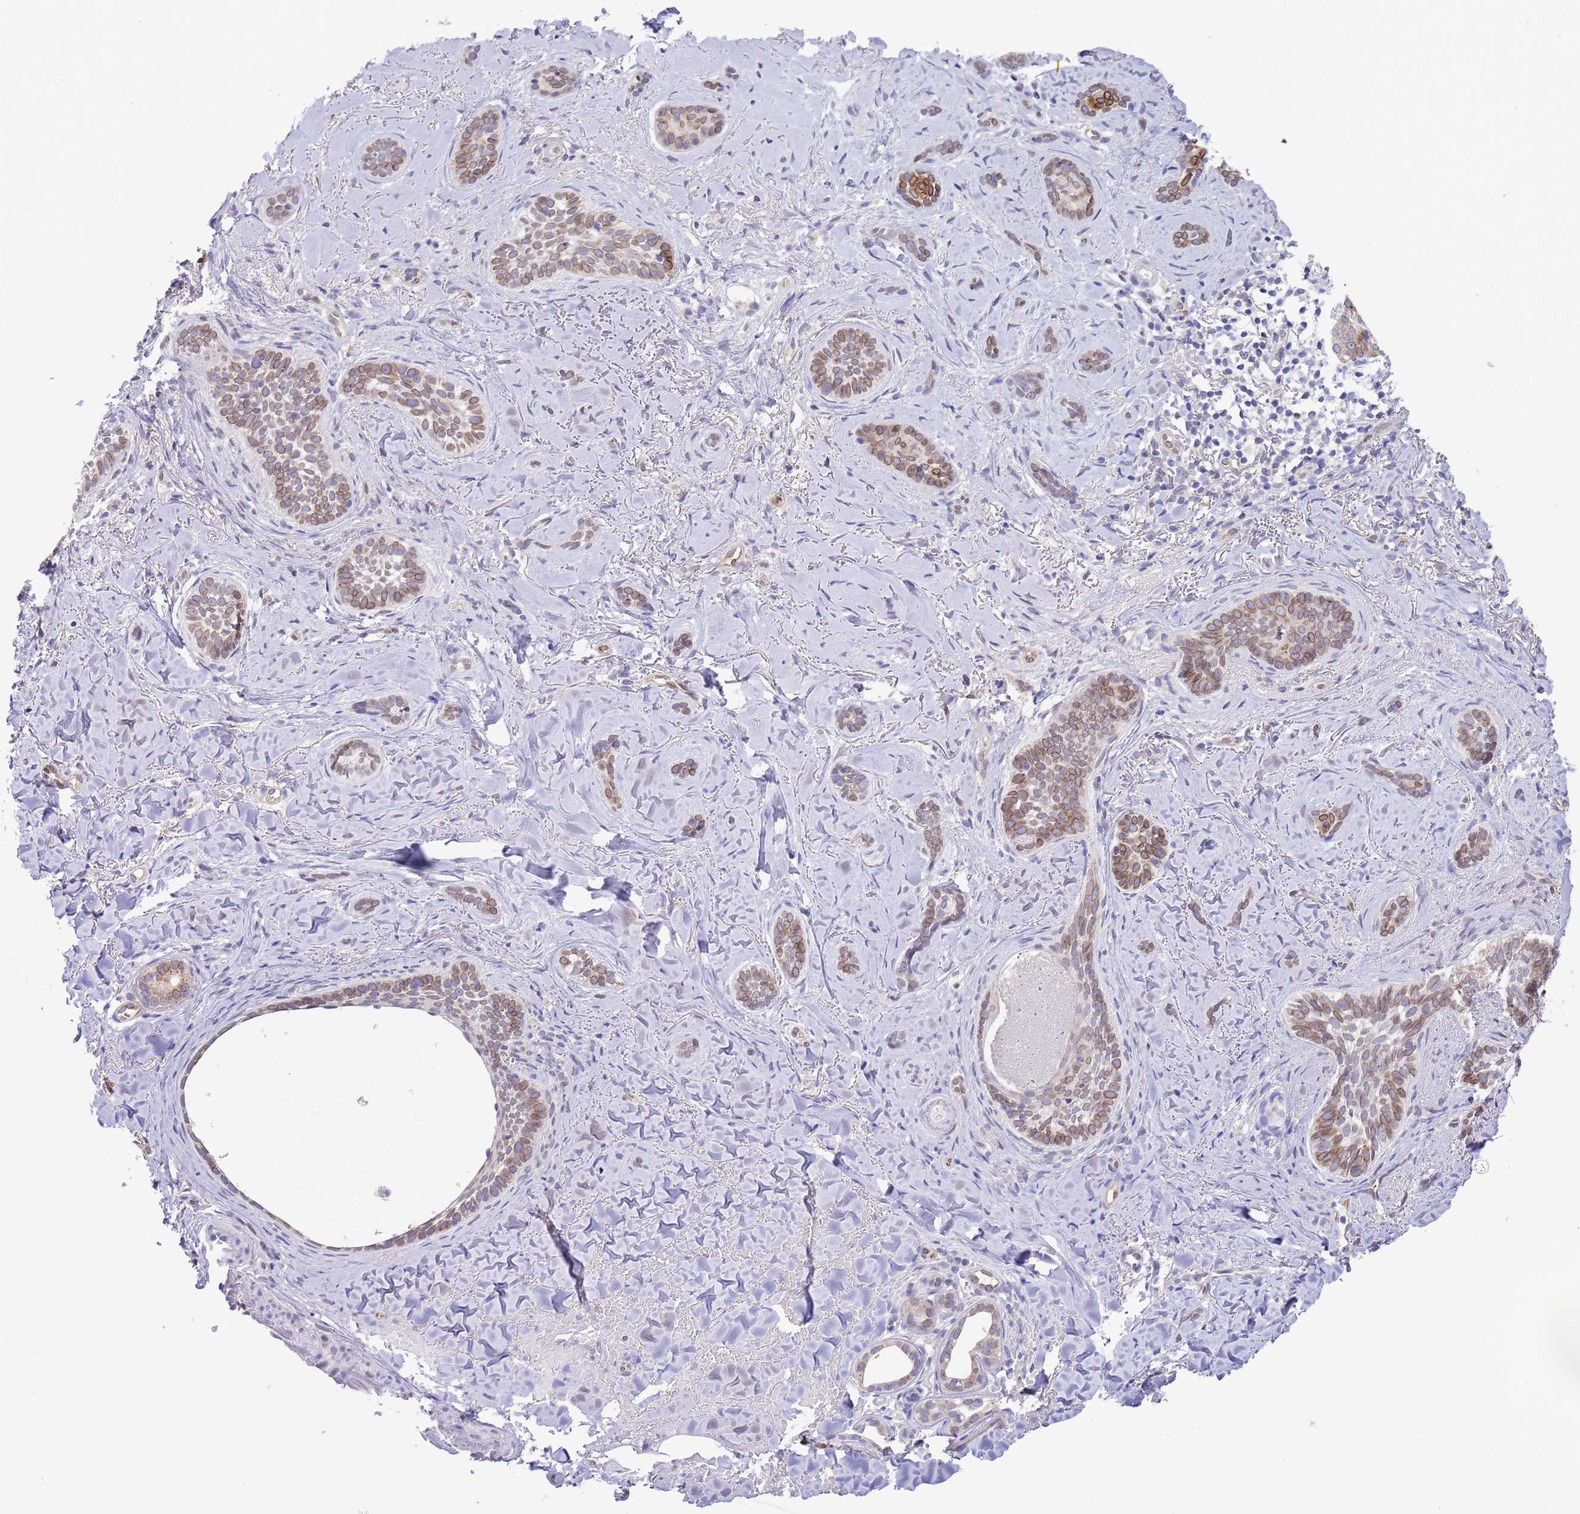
{"staining": {"intensity": "moderate", "quantity": ">75%", "location": "cytoplasmic/membranous"}, "tissue": "skin cancer", "cell_type": "Tumor cells", "image_type": "cancer", "snomed": [{"axis": "morphology", "description": "Basal cell carcinoma"}, {"axis": "topography", "description": "Skin"}], "caption": "Basal cell carcinoma (skin) stained for a protein (brown) displays moderate cytoplasmic/membranous positive positivity in about >75% of tumor cells.", "gene": "EBPL", "patient": {"sex": "female", "age": 55}}